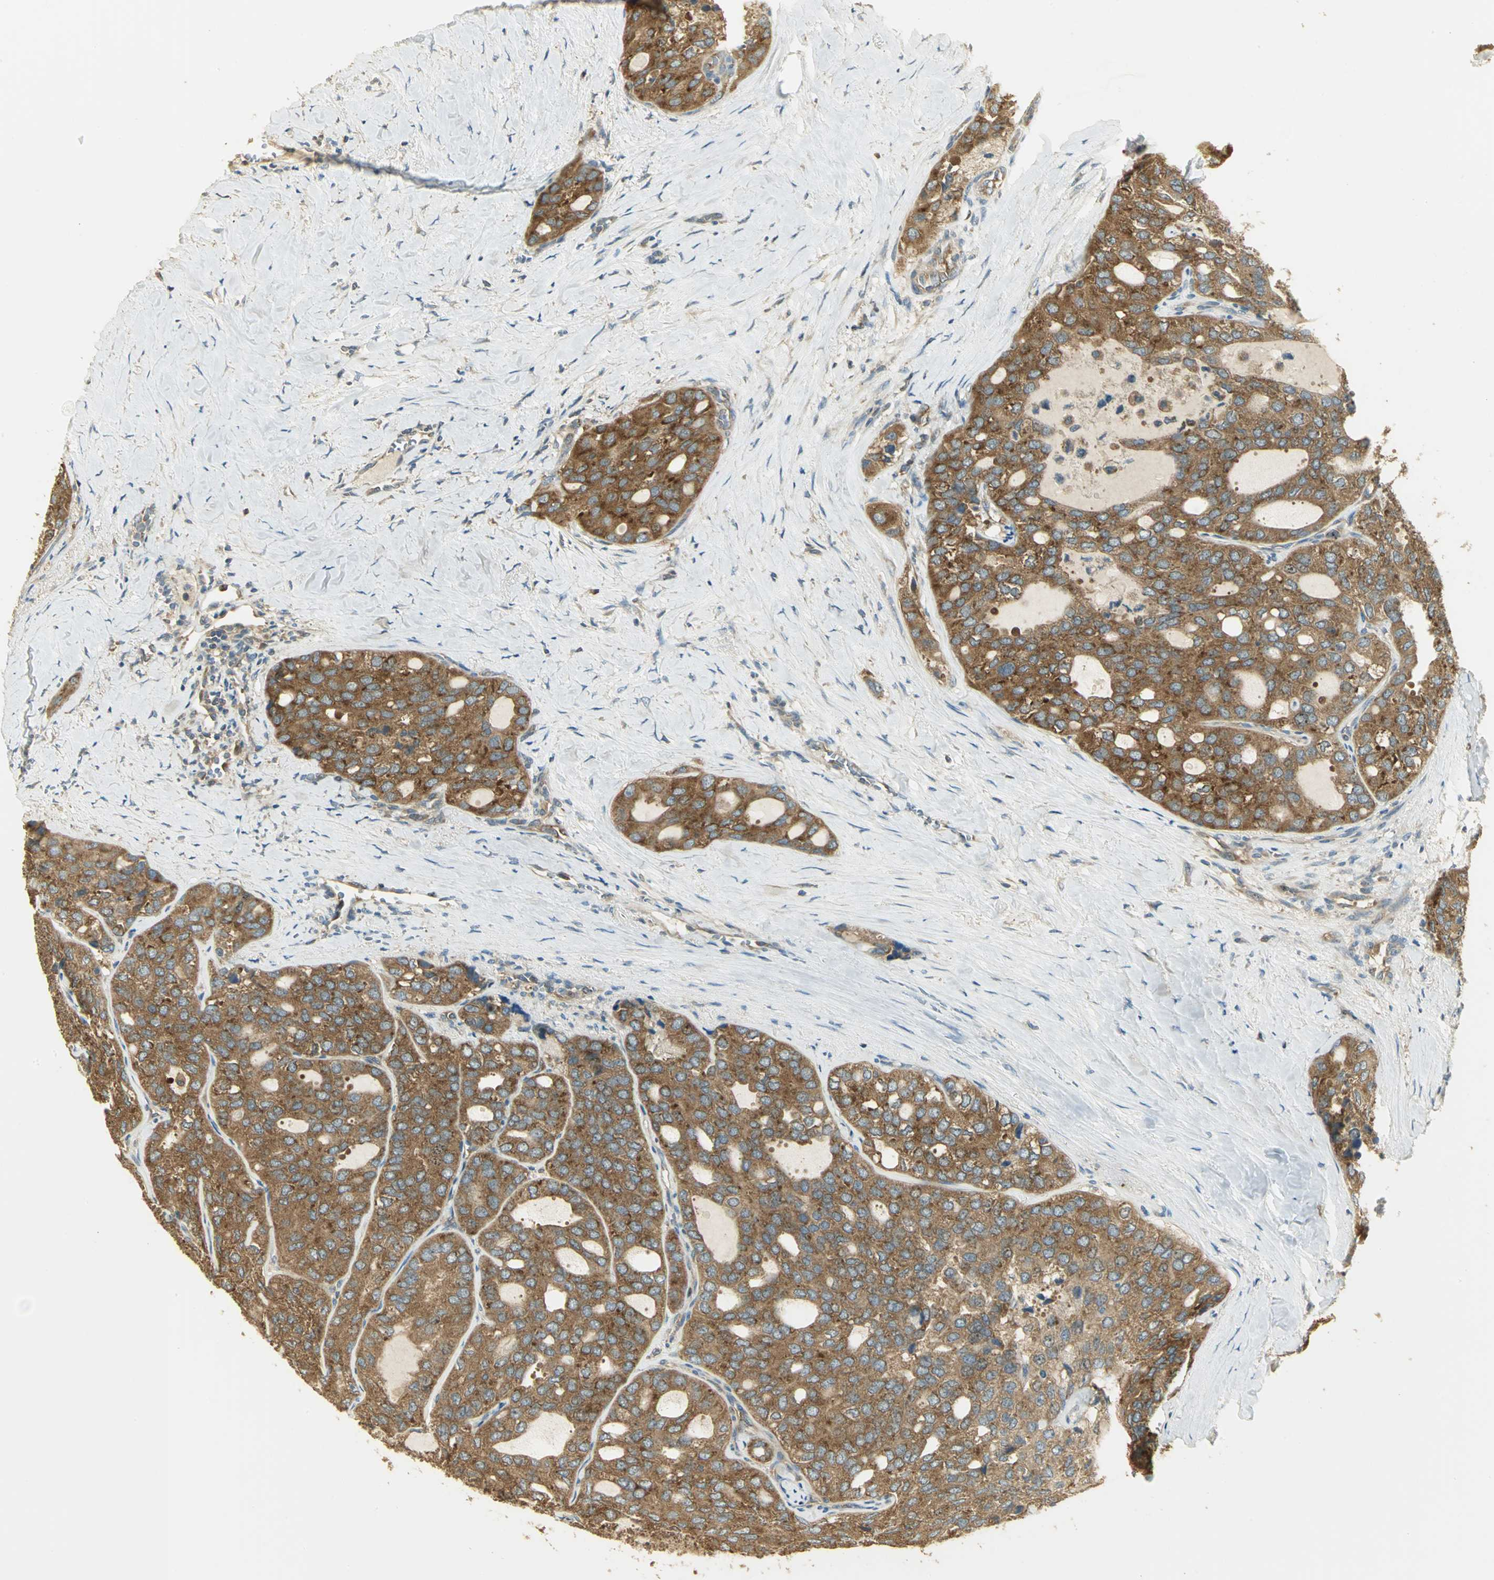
{"staining": {"intensity": "moderate", "quantity": ">75%", "location": "cytoplasmic/membranous"}, "tissue": "thyroid cancer", "cell_type": "Tumor cells", "image_type": "cancer", "snomed": [{"axis": "morphology", "description": "Follicular adenoma carcinoma, NOS"}, {"axis": "topography", "description": "Thyroid gland"}], "caption": "Follicular adenoma carcinoma (thyroid) stained for a protein demonstrates moderate cytoplasmic/membranous positivity in tumor cells.", "gene": "RARS1", "patient": {"sex": "male", "age": 75}}